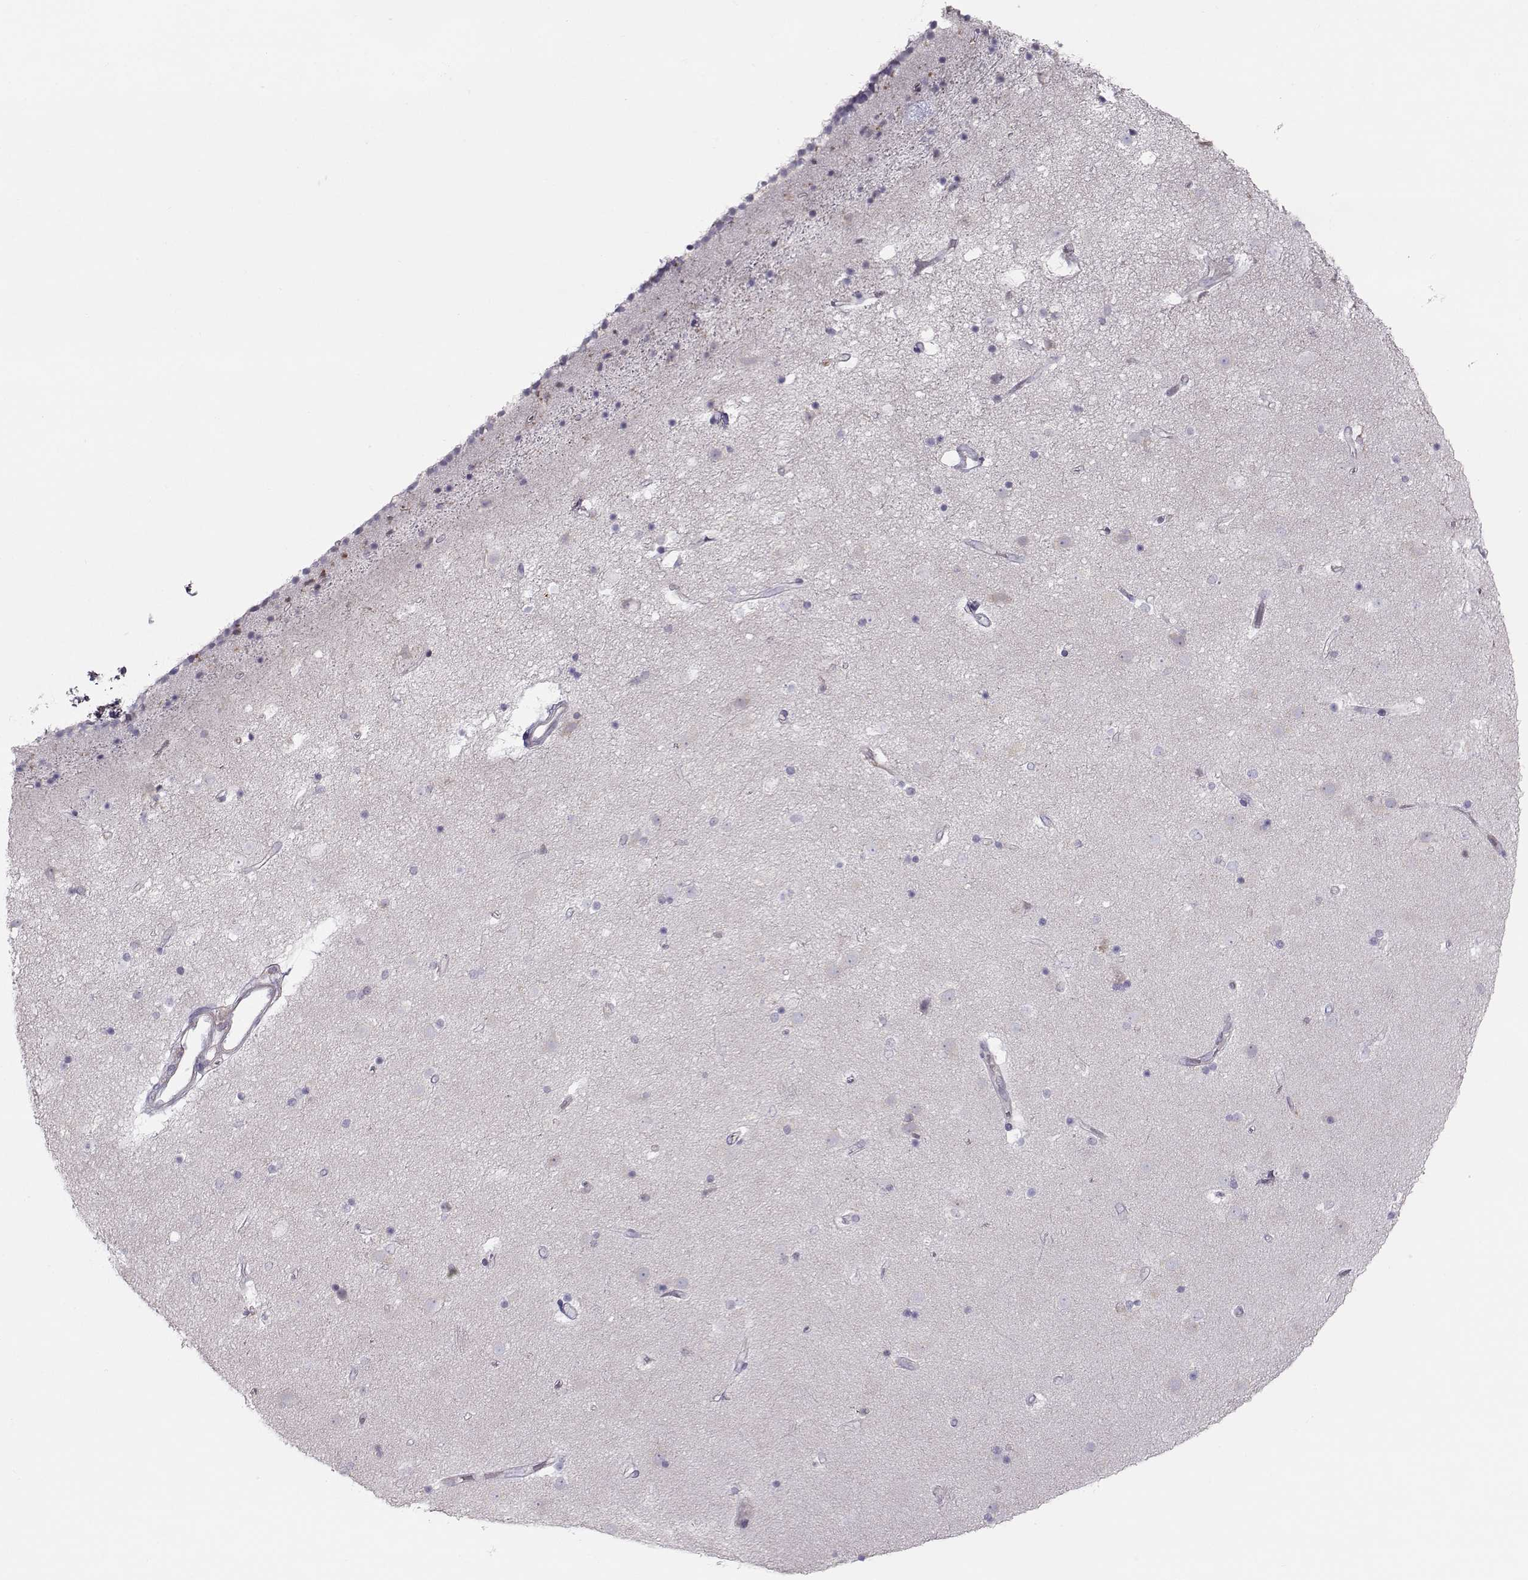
{"staining": {"intensity": "negative", "quantity": "none", "location": "none"}, "tissue": "caudate", "cell_type": "Glial cells", "image_type": "normal", "snomed": [{"axis": "morphology", "description": "Normal tissue, NOS"}, {"axis": "topography", "description": "Lateral ventricle wall"}], "caption": "The micrograph demonstrates no staining of glial cells in normal caudate.", "gene": "ZBTB32", "patient": {"sex": "female", "age": 71}}